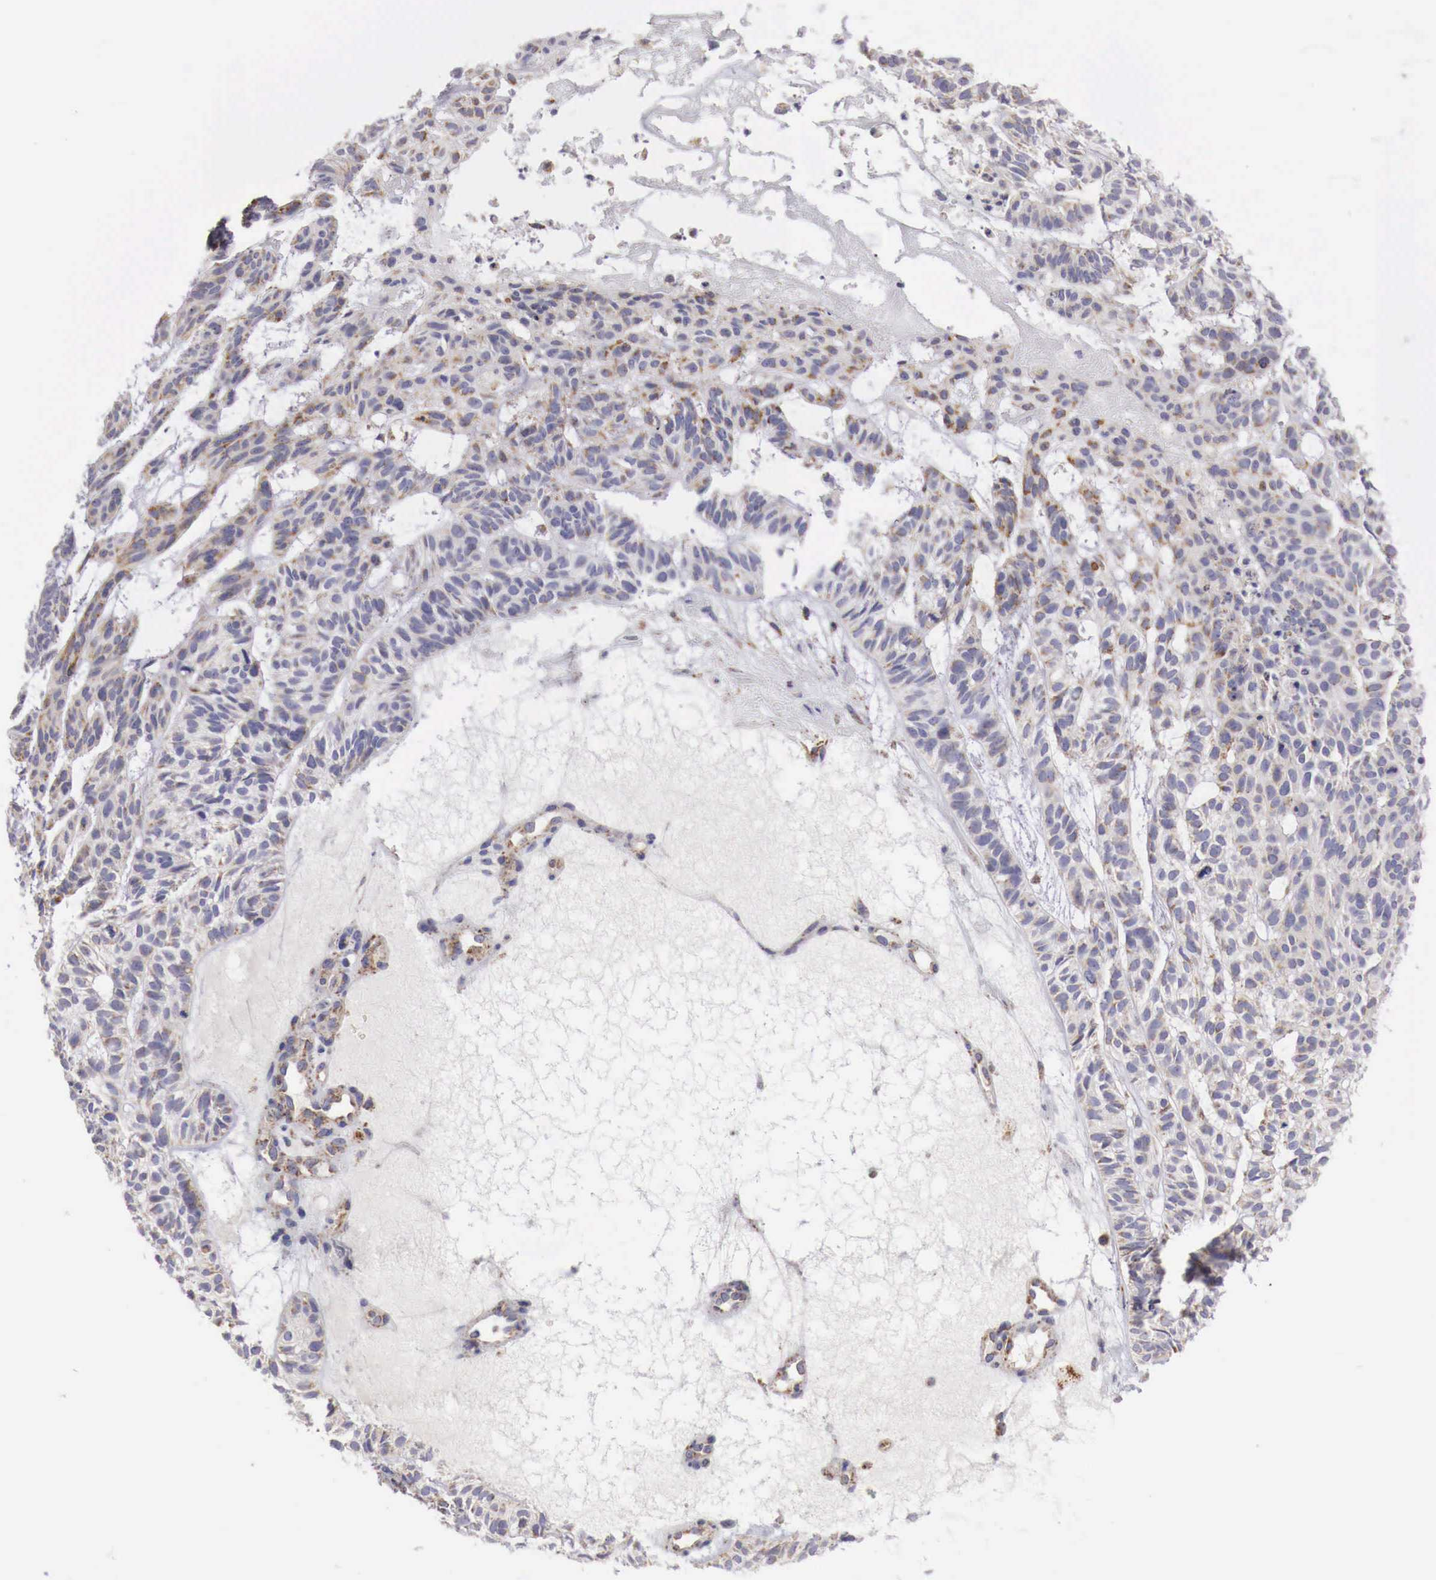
{"staining": {"intensity": "weak", "quantity": "<25%", "location": "cytoplasmic/membranous"}, "tissue": "skin cancer", "cell_type": "Tumor cells", "image_type": "cancer", "snomed": [{"axis": "morphology", "description": "Basal cell carcinoma"}, {"axis": "topography", "description": "Skin"}], "caption": "Immunohistochemistry micrograph of neoplastic tissue: human basal cell carcinoma (skin) stained with DAB demonstrates no significant protein staining in tumor cells.", "gene": "XPNPEP3", "patient": {"sex": "male", "age": 75}}